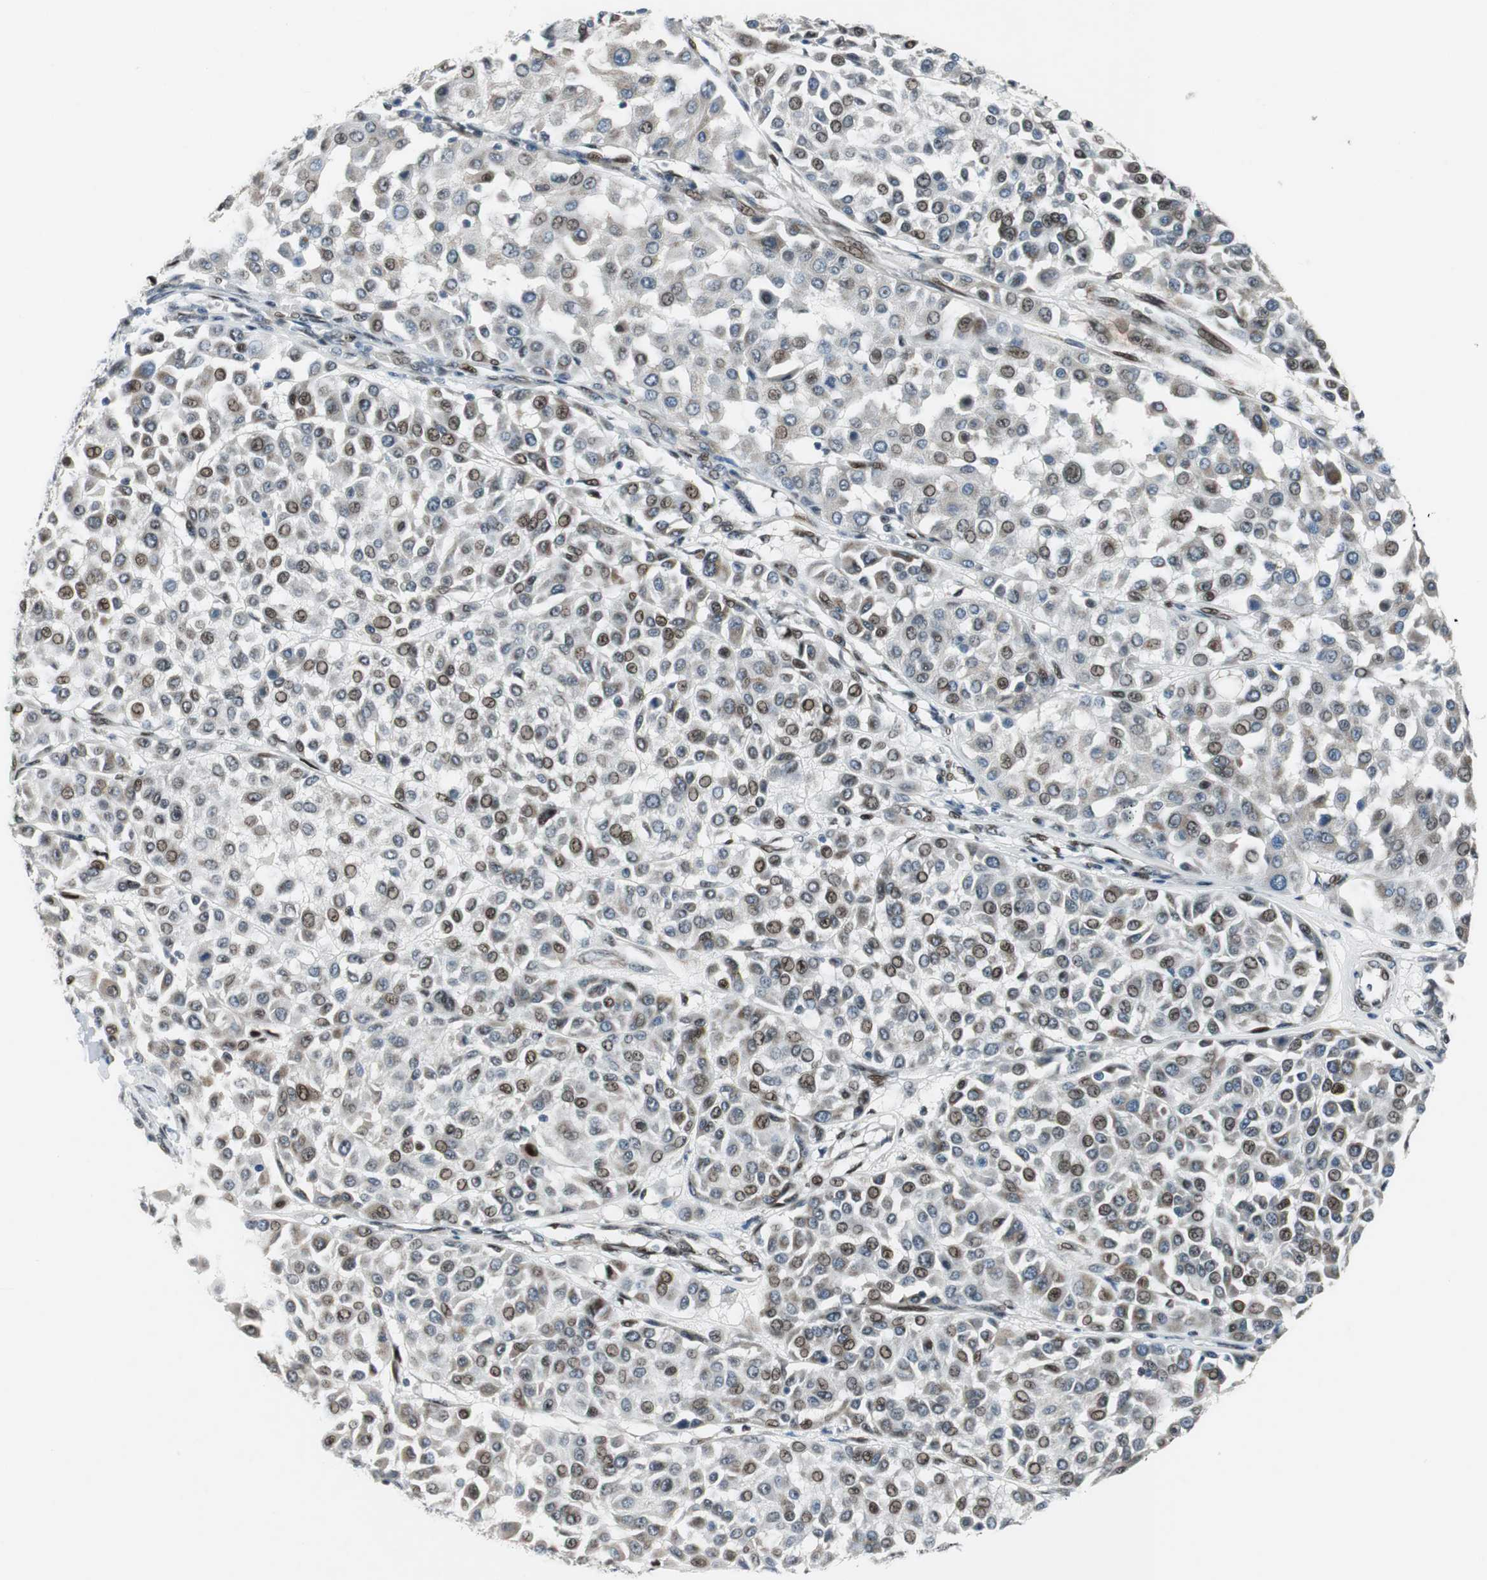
{"staining": {"intensity": "moderate", "quantity": "25%-75%", "location": "nuclear"}, "tissue": "melanoma", "cell_type": "Tumor cells", "image_type": "cancer", "snomed": [{"axis": "morphology", "description": "Malignant melanoma, Metastatic site"}, {"axis": "topography", "description": "Soft tissue"}], "caption": "Immunohistochemistry of malignant melanoma (metastatic site) demonstrates medium levels of moderate nuclear staining in about 25%-75% of tumor cells. Nuclei are stained in blue.", "gene": "AJUBA", "patient": {"sex": "male", "age": 41}}